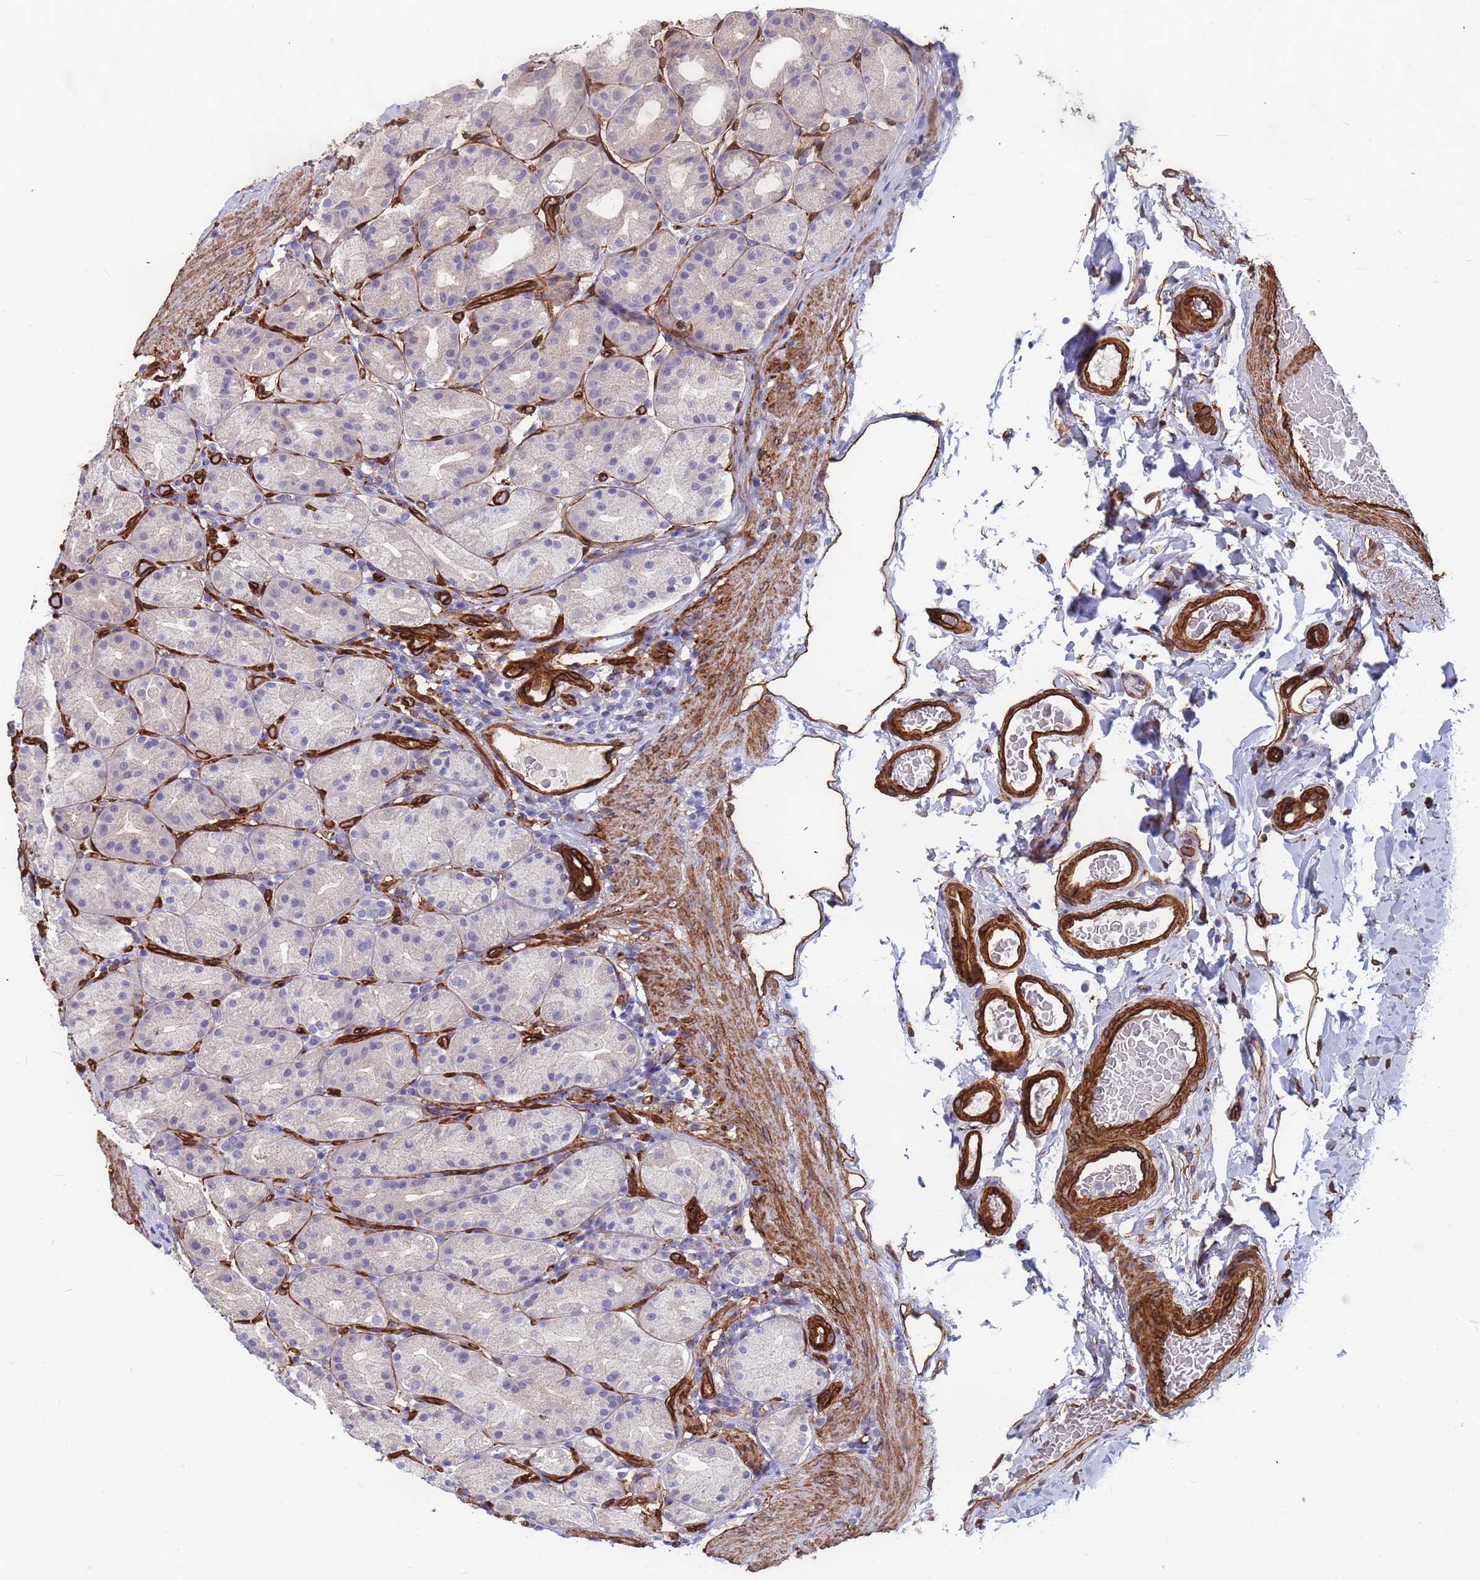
{"staining": {"intensity": "negative", "quantity": "none", "location": "none"}, "tissue": "stomach", "cell_type": "Glandular cells", "image_type": "normal", "snomed": [{"axis": "morphology", "description": "Normal tissue, NOS"}, {"axis": "topography", "description": "Stomach, upper"}], "caption": "Immunohistochemistry (IHC) histopathology image of unremarkable stomach stained for a protein (brown), which shows no positivity in glandular cells.", "gene": "EHD2", "patient": {"sex": "male", "age": 68}}